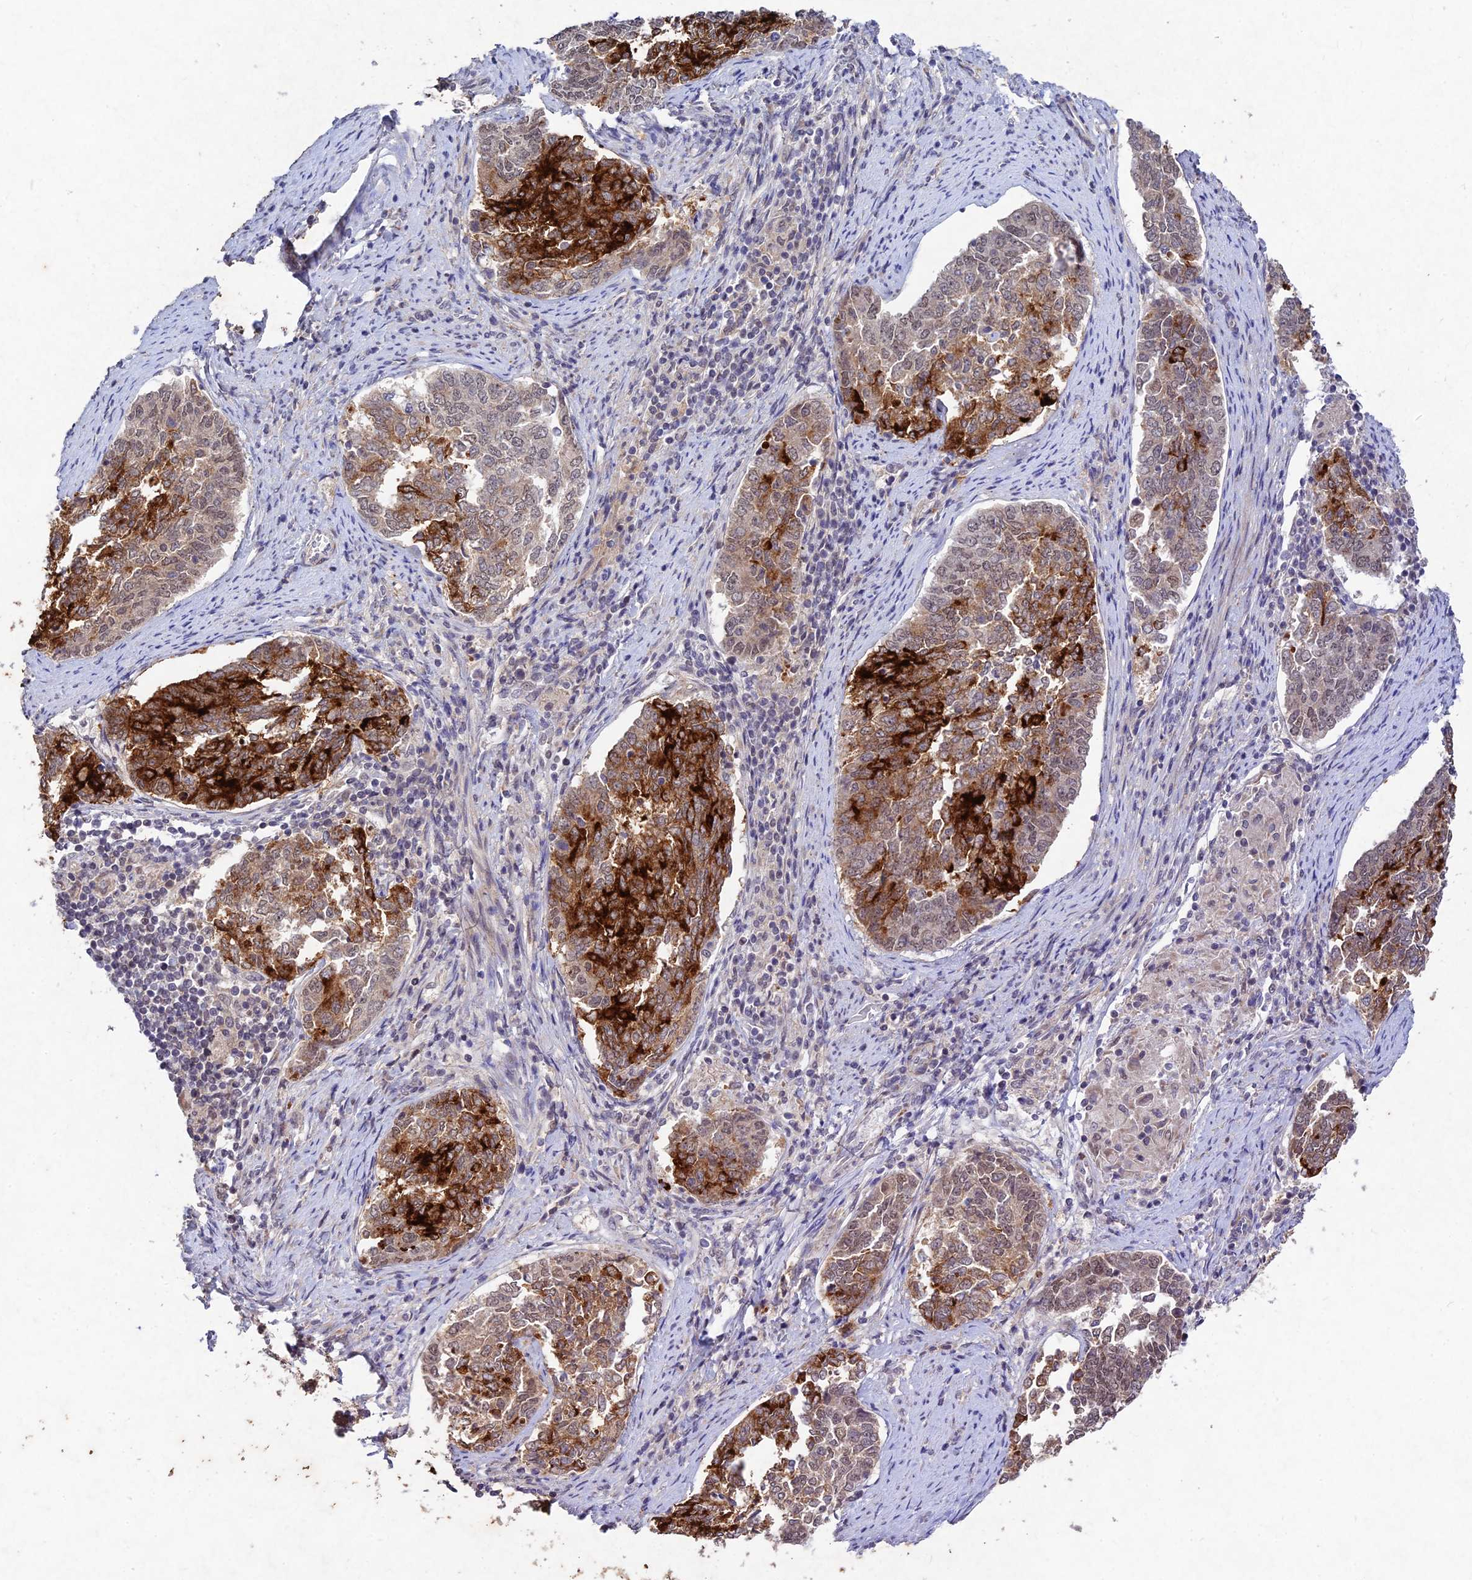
{"staining": {"intensity": "strong", "quantity": "25%-75%", "location": "cytoplasmic/membranous"}, "tissue": "endometrial cancer", "cell_type": "Tumor cells", "image_type": "cancer", "snomed": [{"axis": "morphology", "description": "Adenocarcinoma, NOS"}, {"axis": "topography", "description": "Endometrium"}], "caption": "IHC image of neoplastic tissue: endometrial adenocarcinoma stained using immunohistochemistry (IHC) exhibits high levels of strong protein expression localized specifically in the cytoplasmic/membranous of tumor cells, appearing as a cytoplasmic/membranous brown color.", "gene": "RAVER1", "patient": {"sex": "female", "age": 80}}